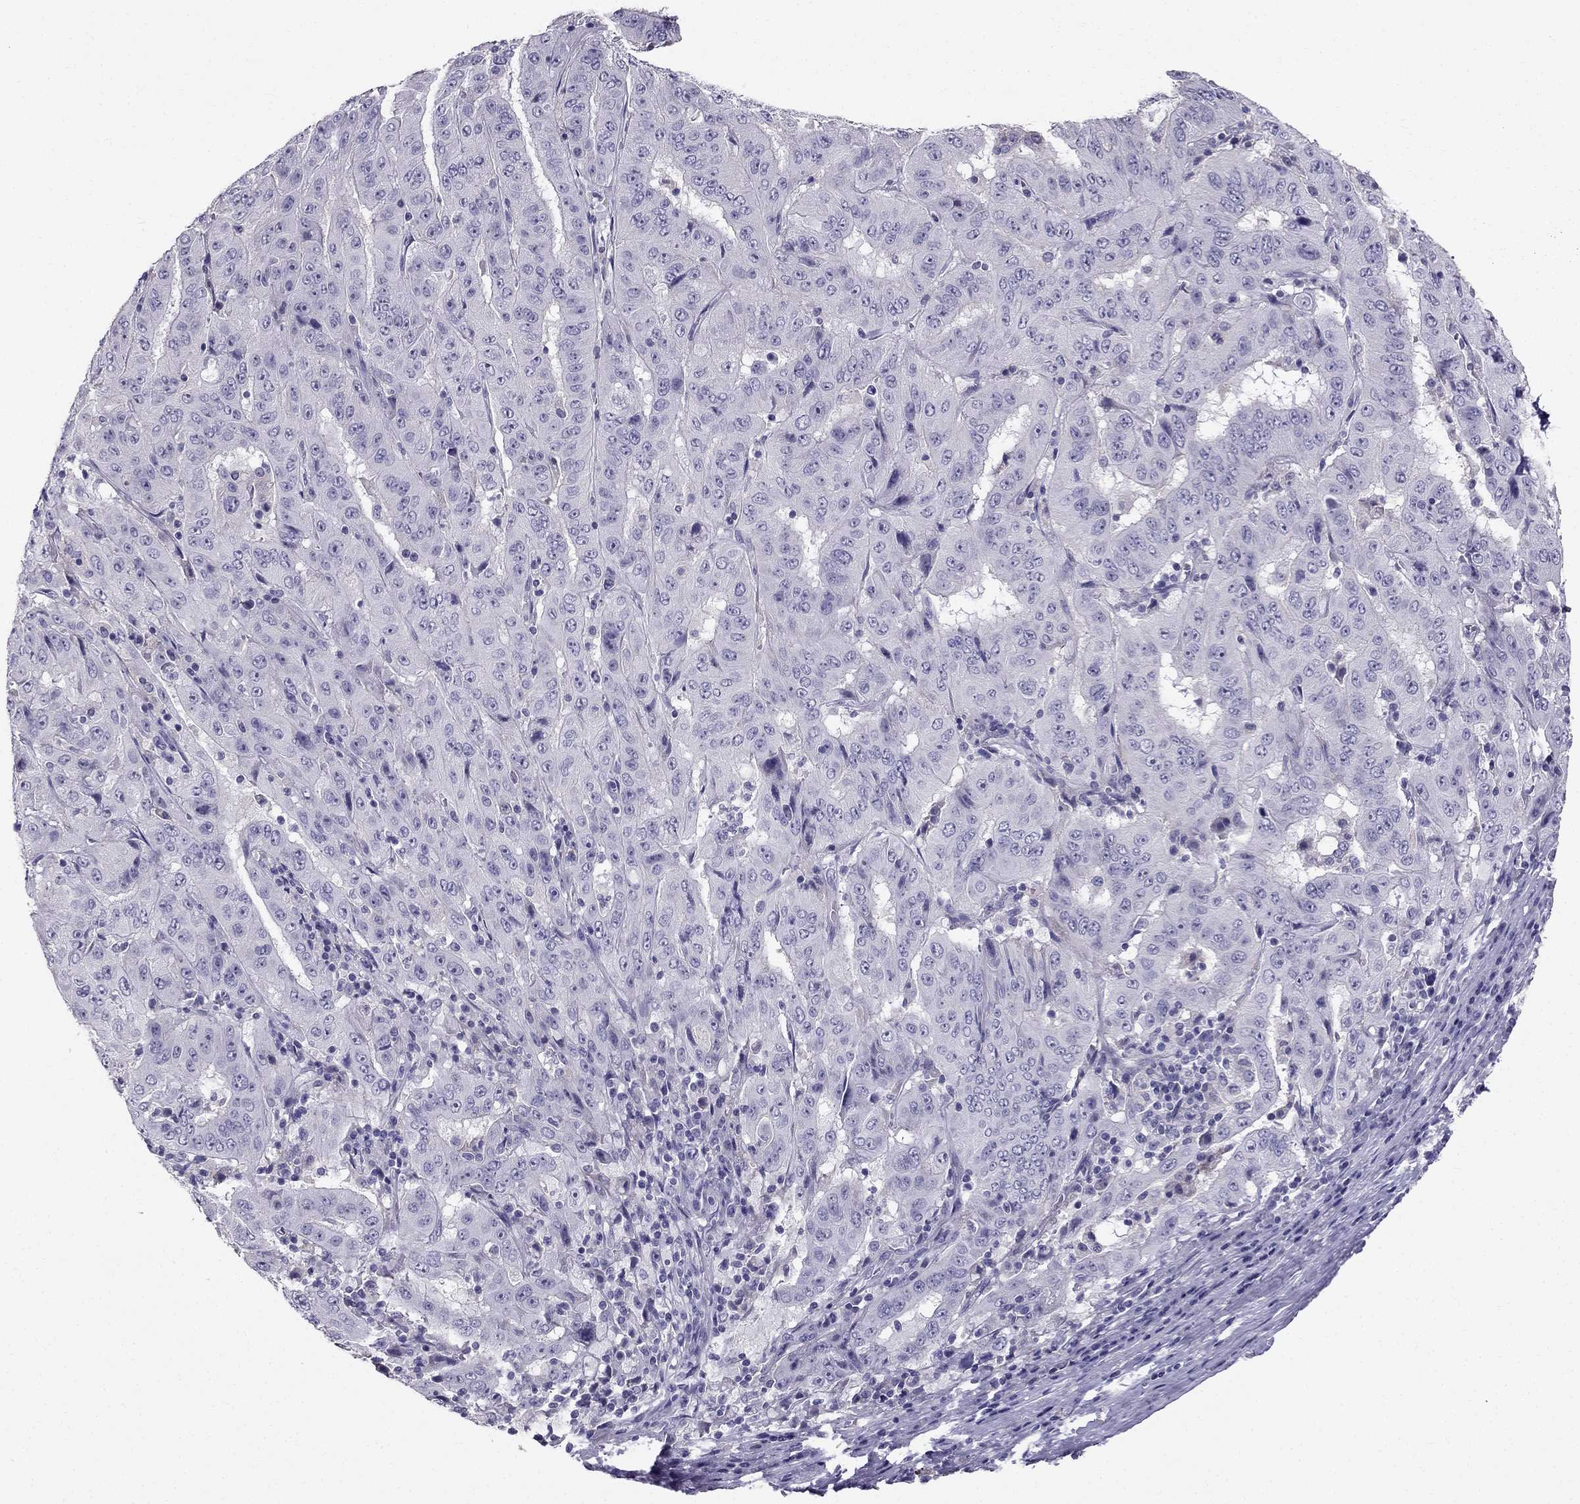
{"staining": {"intensity": "negative", "quantity": "none", "location": "none"}, "tissue": "pancreatic cancer", "cell_type": "Tumor cells", "image_type": "cancer", "snomed": [{"axis": "morphology", "description": "Adenocarcinoma, NOS"}, {"axis": "topography", "description": "Pancreas"}], "caption": "There is no significant staining in tumor cells of pancreatic cancer.", "gene": "LMTK3", "patient": {"sex": "male", "age": 63}}